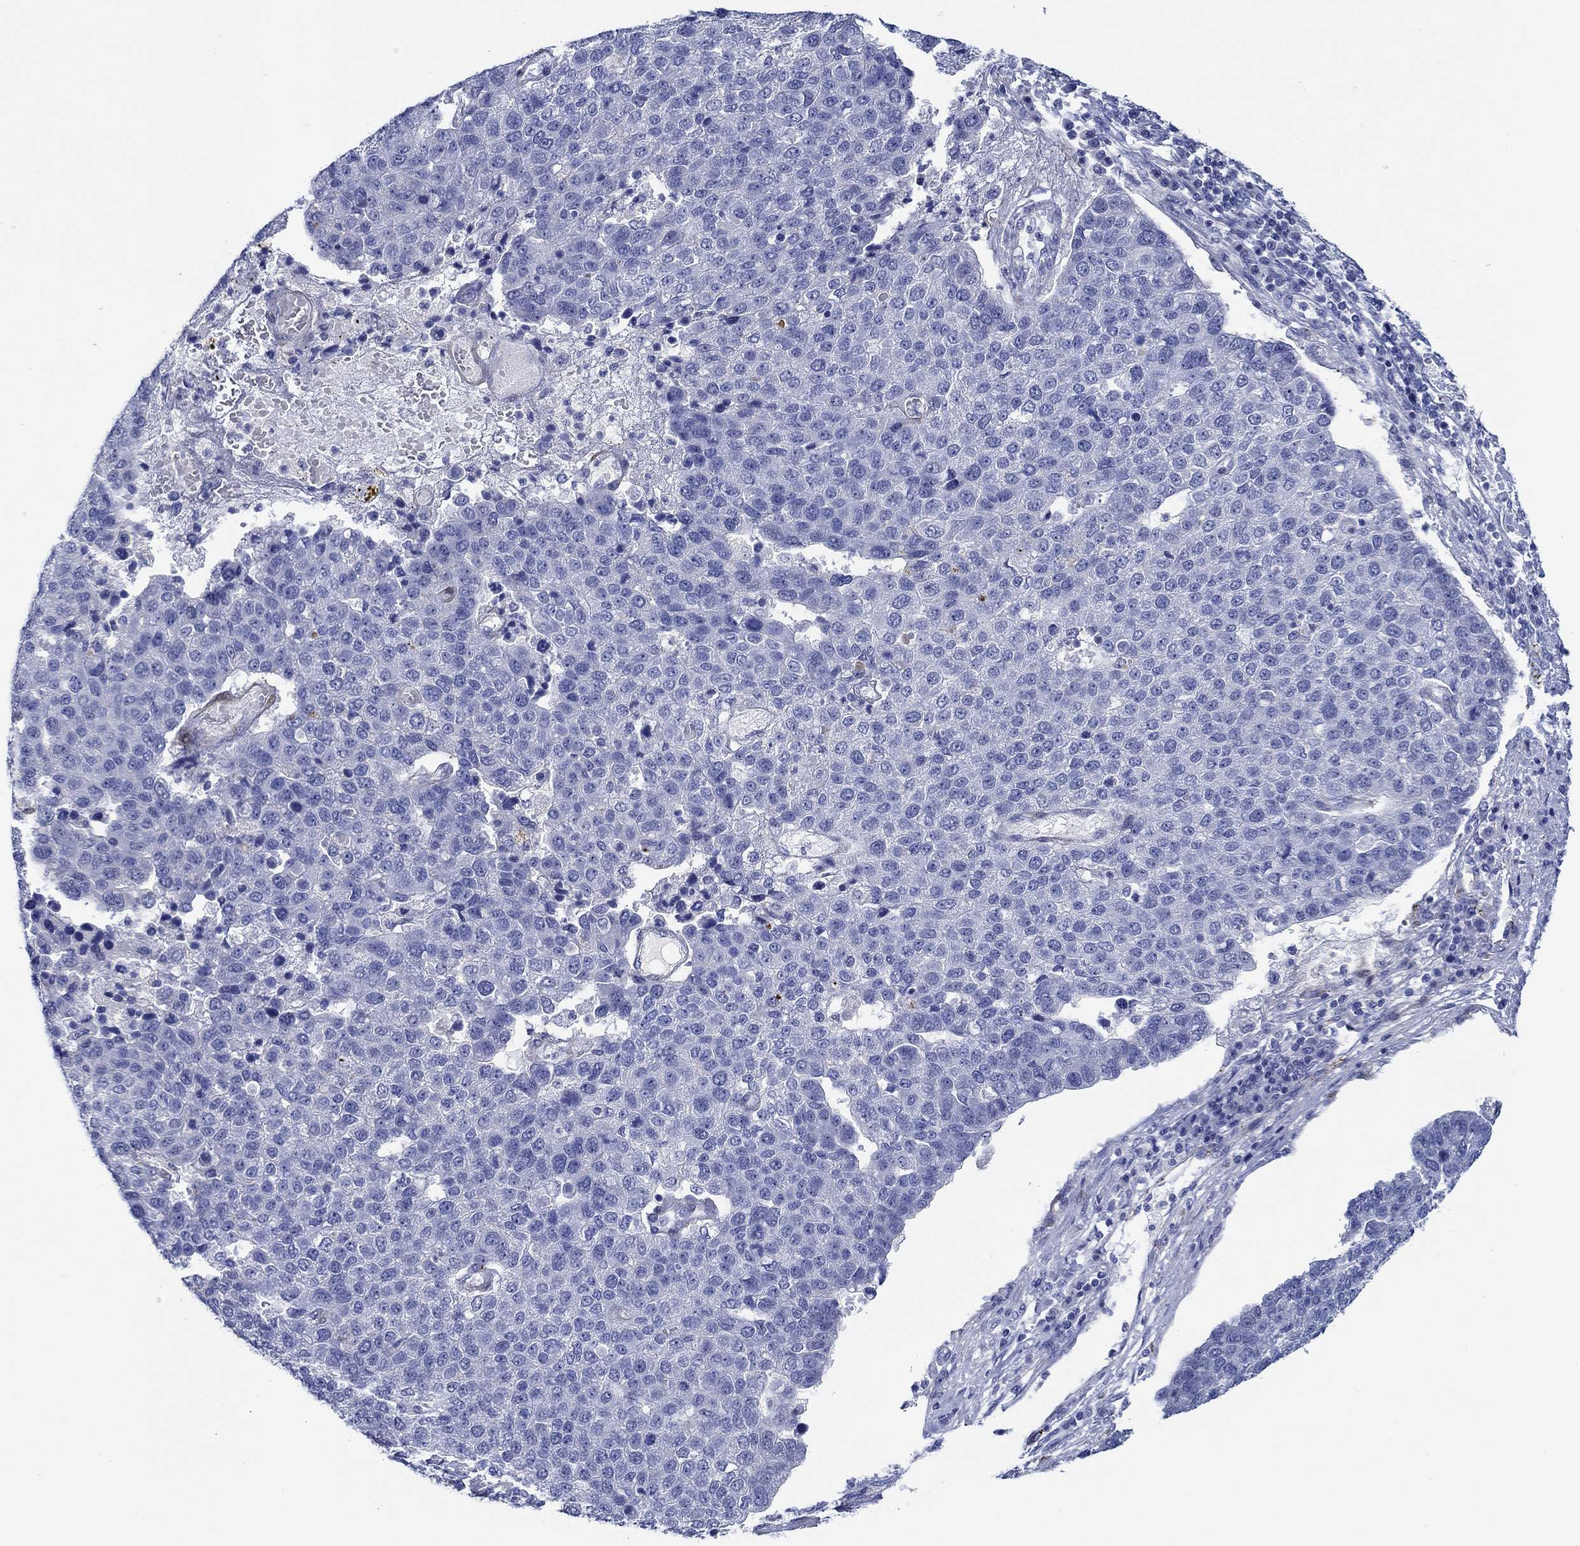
{"staining": {"intensity": "negative", "quantity": "none", "location": "none"}, "tissue": "pancreatic cancer", "cell_type": "Tumor cells", "image_type": "cancer", "snomed": [{"axis": "morphology", "description": "Adenocarcinoma, NOS"}, {"axis": "topography", "description": "Pancreas"}], "caption": "Adenocarcinoma (pancreatic) was stained to show a protein in brown. There is no significant staining in tumor cells.", "gene": "MC2R", "patient": {"sex": "female", "age": 61}}